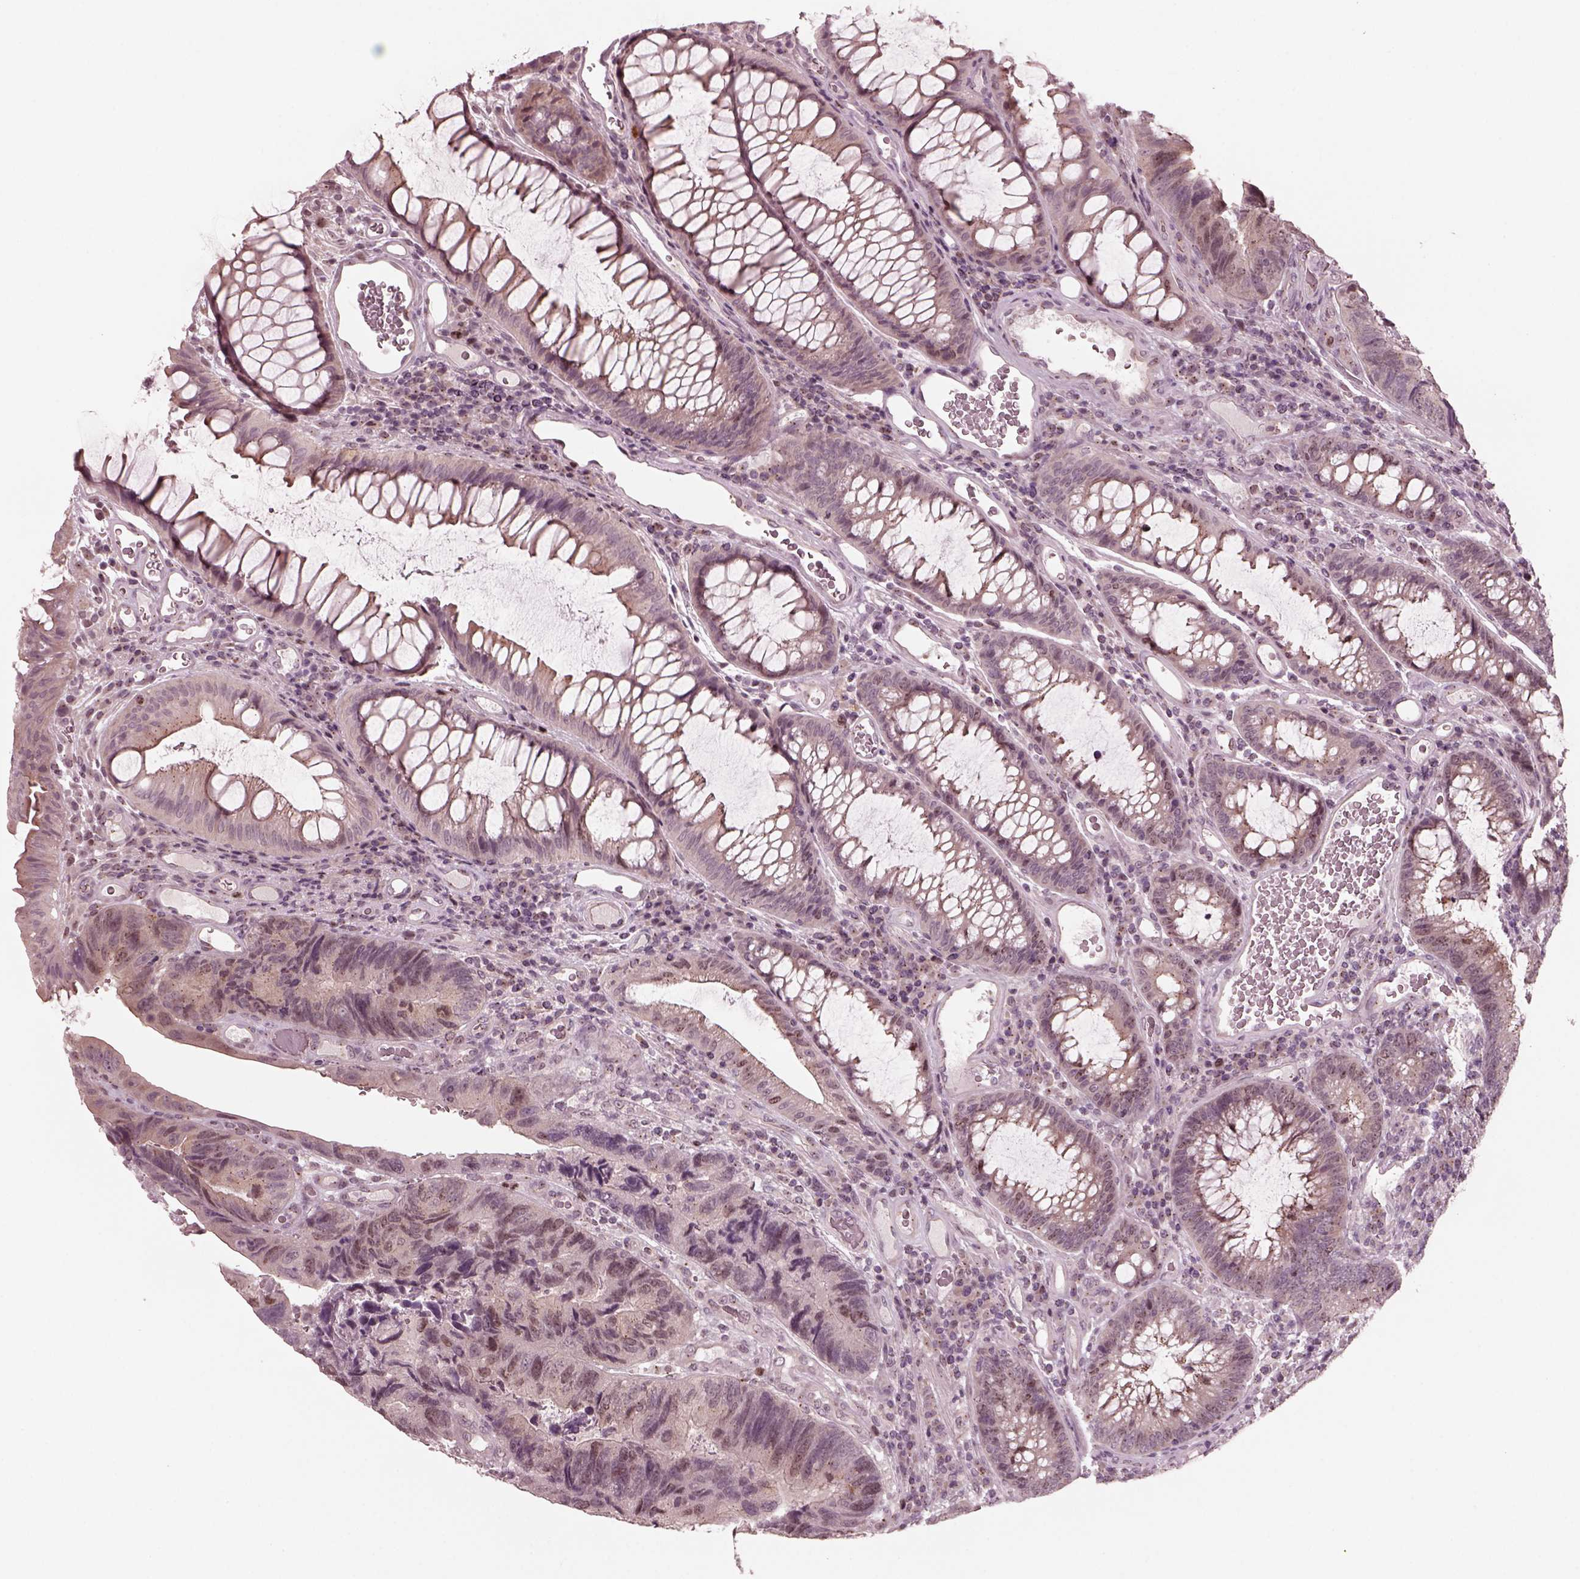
{"staining": {"intensity": "weak", "quantity": "<25%", "location": "cytoplasmic/membranous"}, "tissue": "colorectal cancer", "cell_type": "Tumor cells", "image_type": "cancer", "snomed": [{"axis": "morphology", "description": "Adenocarcinoma, NOS"}, {"axis": "topography", "description": "Colon"}], "caption": "This is a photomicrograph of immunohistochemistry staining of adenocarcinoma (colorectal), which shows no positivity in tumor cells.", "gene": "SAXO1", "patient": {"sex": "female", "age": 67}}